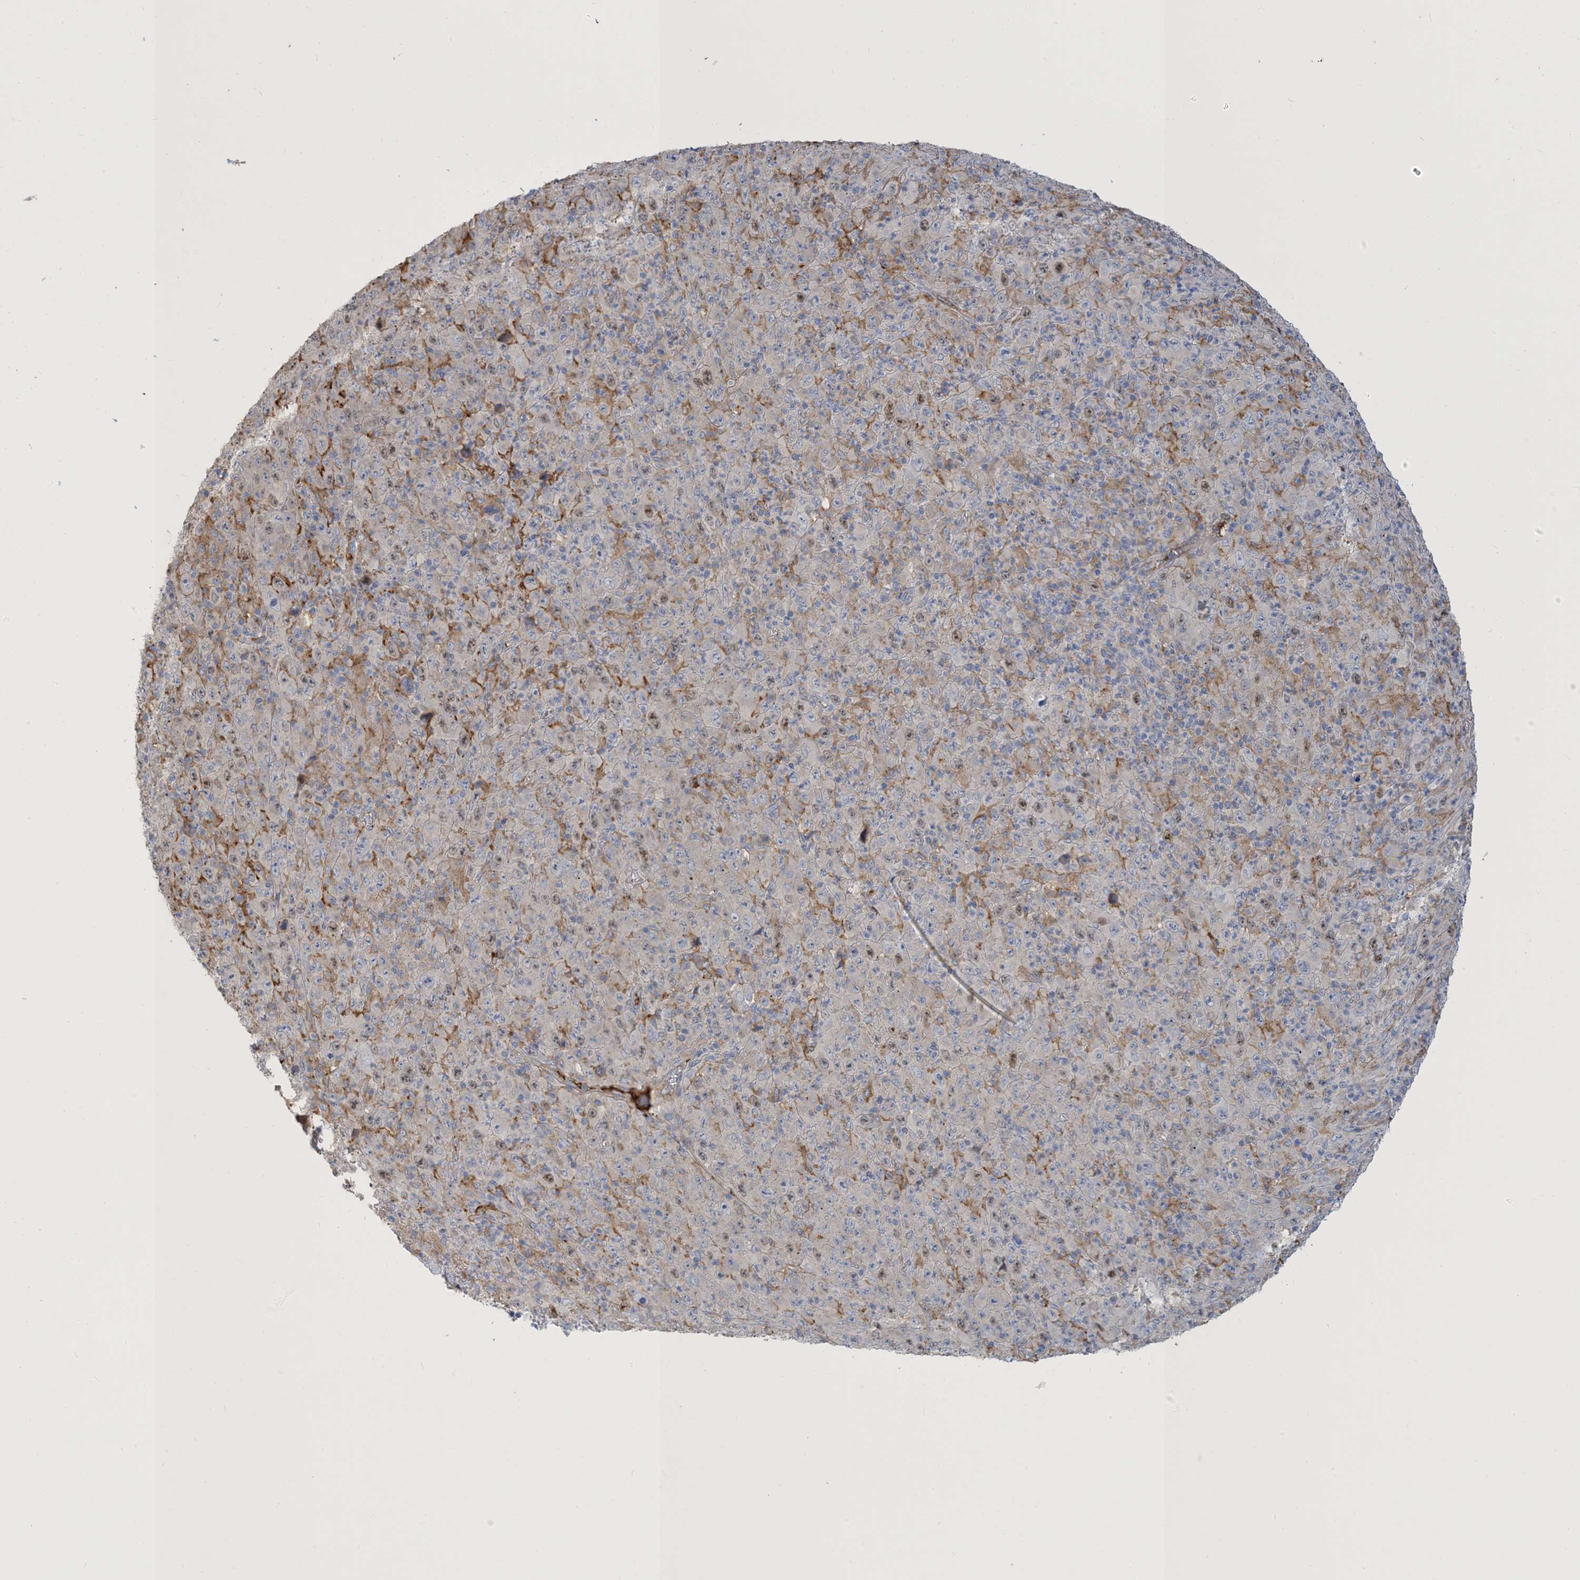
{"staining": {"intensity": "moderate", "quantity": "<25%", "location": "nuclear"}, "tissue": "melanoma", "cell_type": "Tumor cells", "image_type": "cancer", "snomed": [{"axis": "morphology", "description": "Malignant melanoma, Metastatic site"}, {"axis": "topography", "description": "Skin"}], "caption": "This micrograph exhibits immunohistochemistry (IHC) staining of malignant melanoma (metastatic site), with low moderate nuclear expression in approximately <25% of tumor cells.", "gene": "PEAR1", "patient": {"sex": "female", "age": 56}}